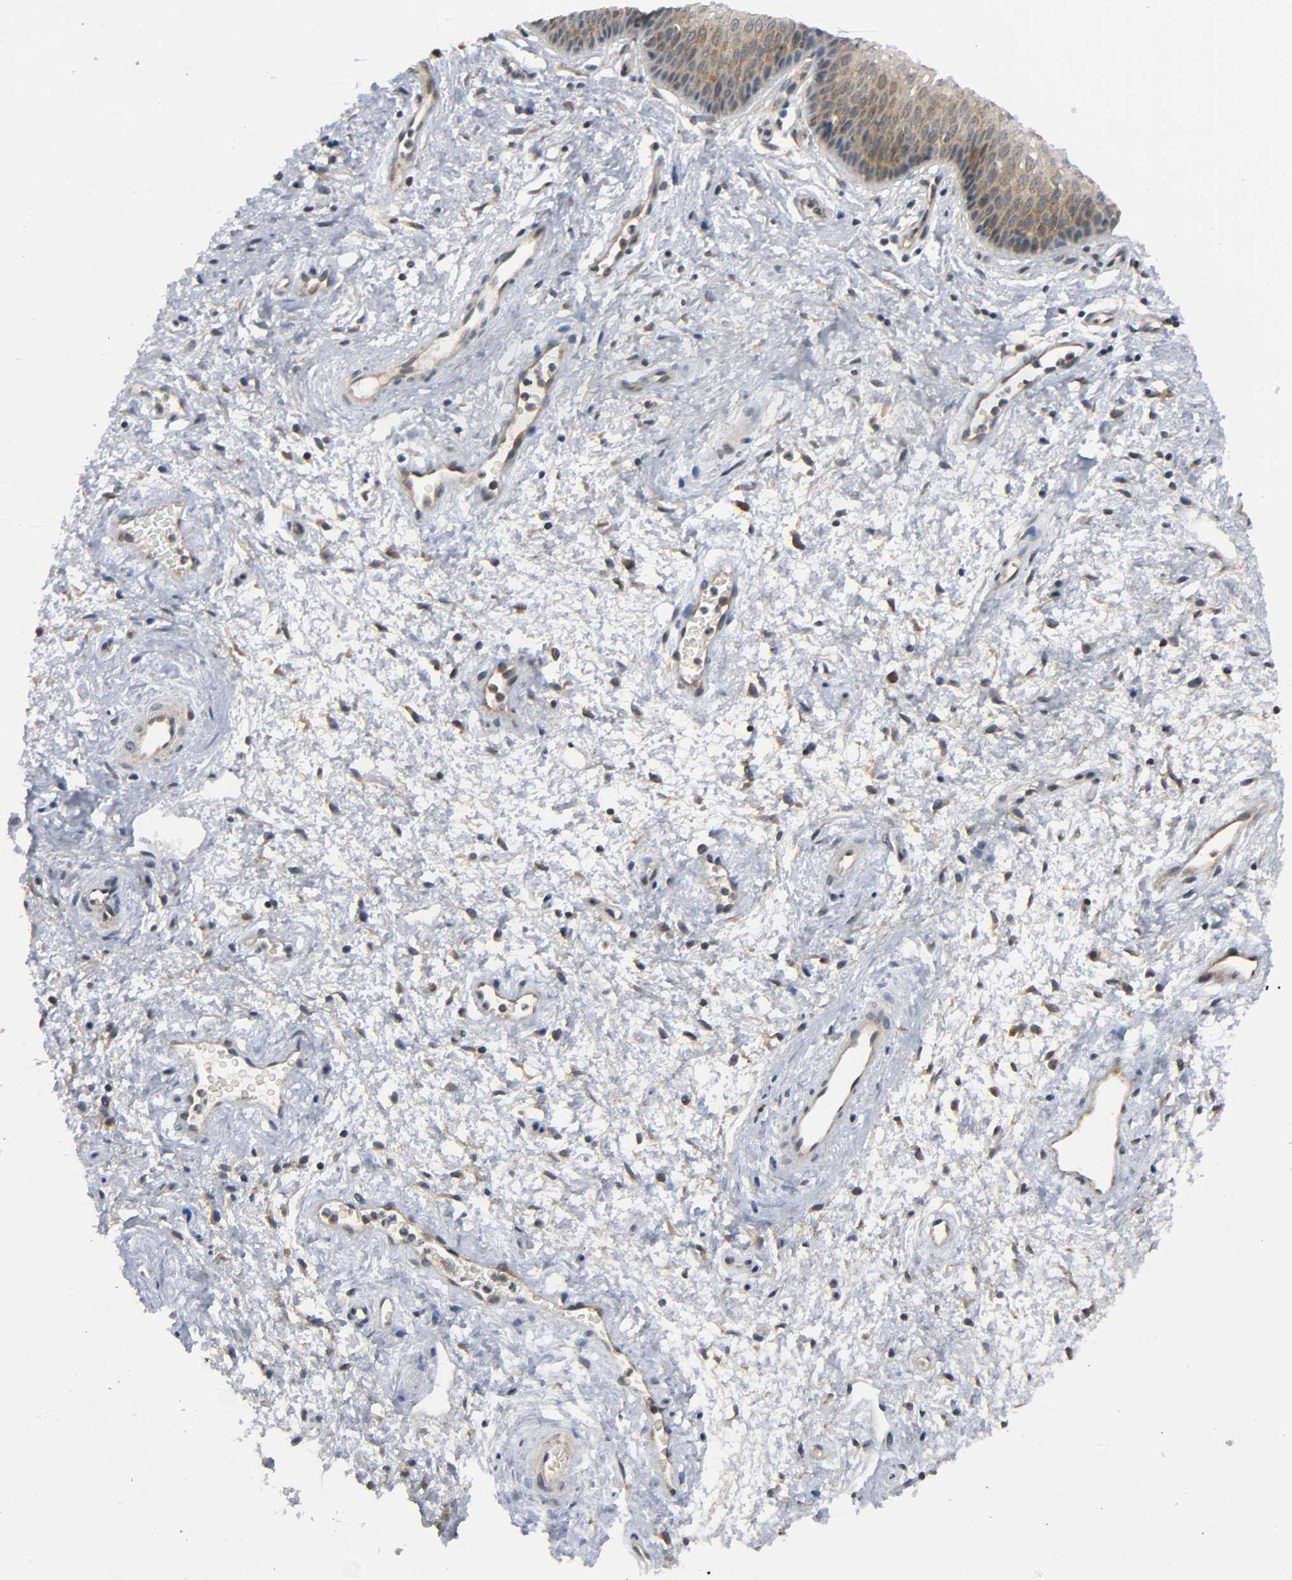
{"staining": {"intensity": "strong", "quantity": ">75%", "location": "cytoplasmic/membranous"}, "tissue": "vagina", "cell_type": "Squamous epithelial cells", "image_type": "normal", "snomed": [{"axis": "morphology", "description": "Normal tissue, NOS"}, {"axis": "topography", "description": "Vagina"}], "caption": "Strong cytoplasmic/membranous protein staining is appreciated in about >75% of squamous epithelial cells in vagina. (brown staining indicates protein expression, while blue staining denotes nuclei).", "gene": "MAPK8", "patient": {"sex": "female", "age": 34}}